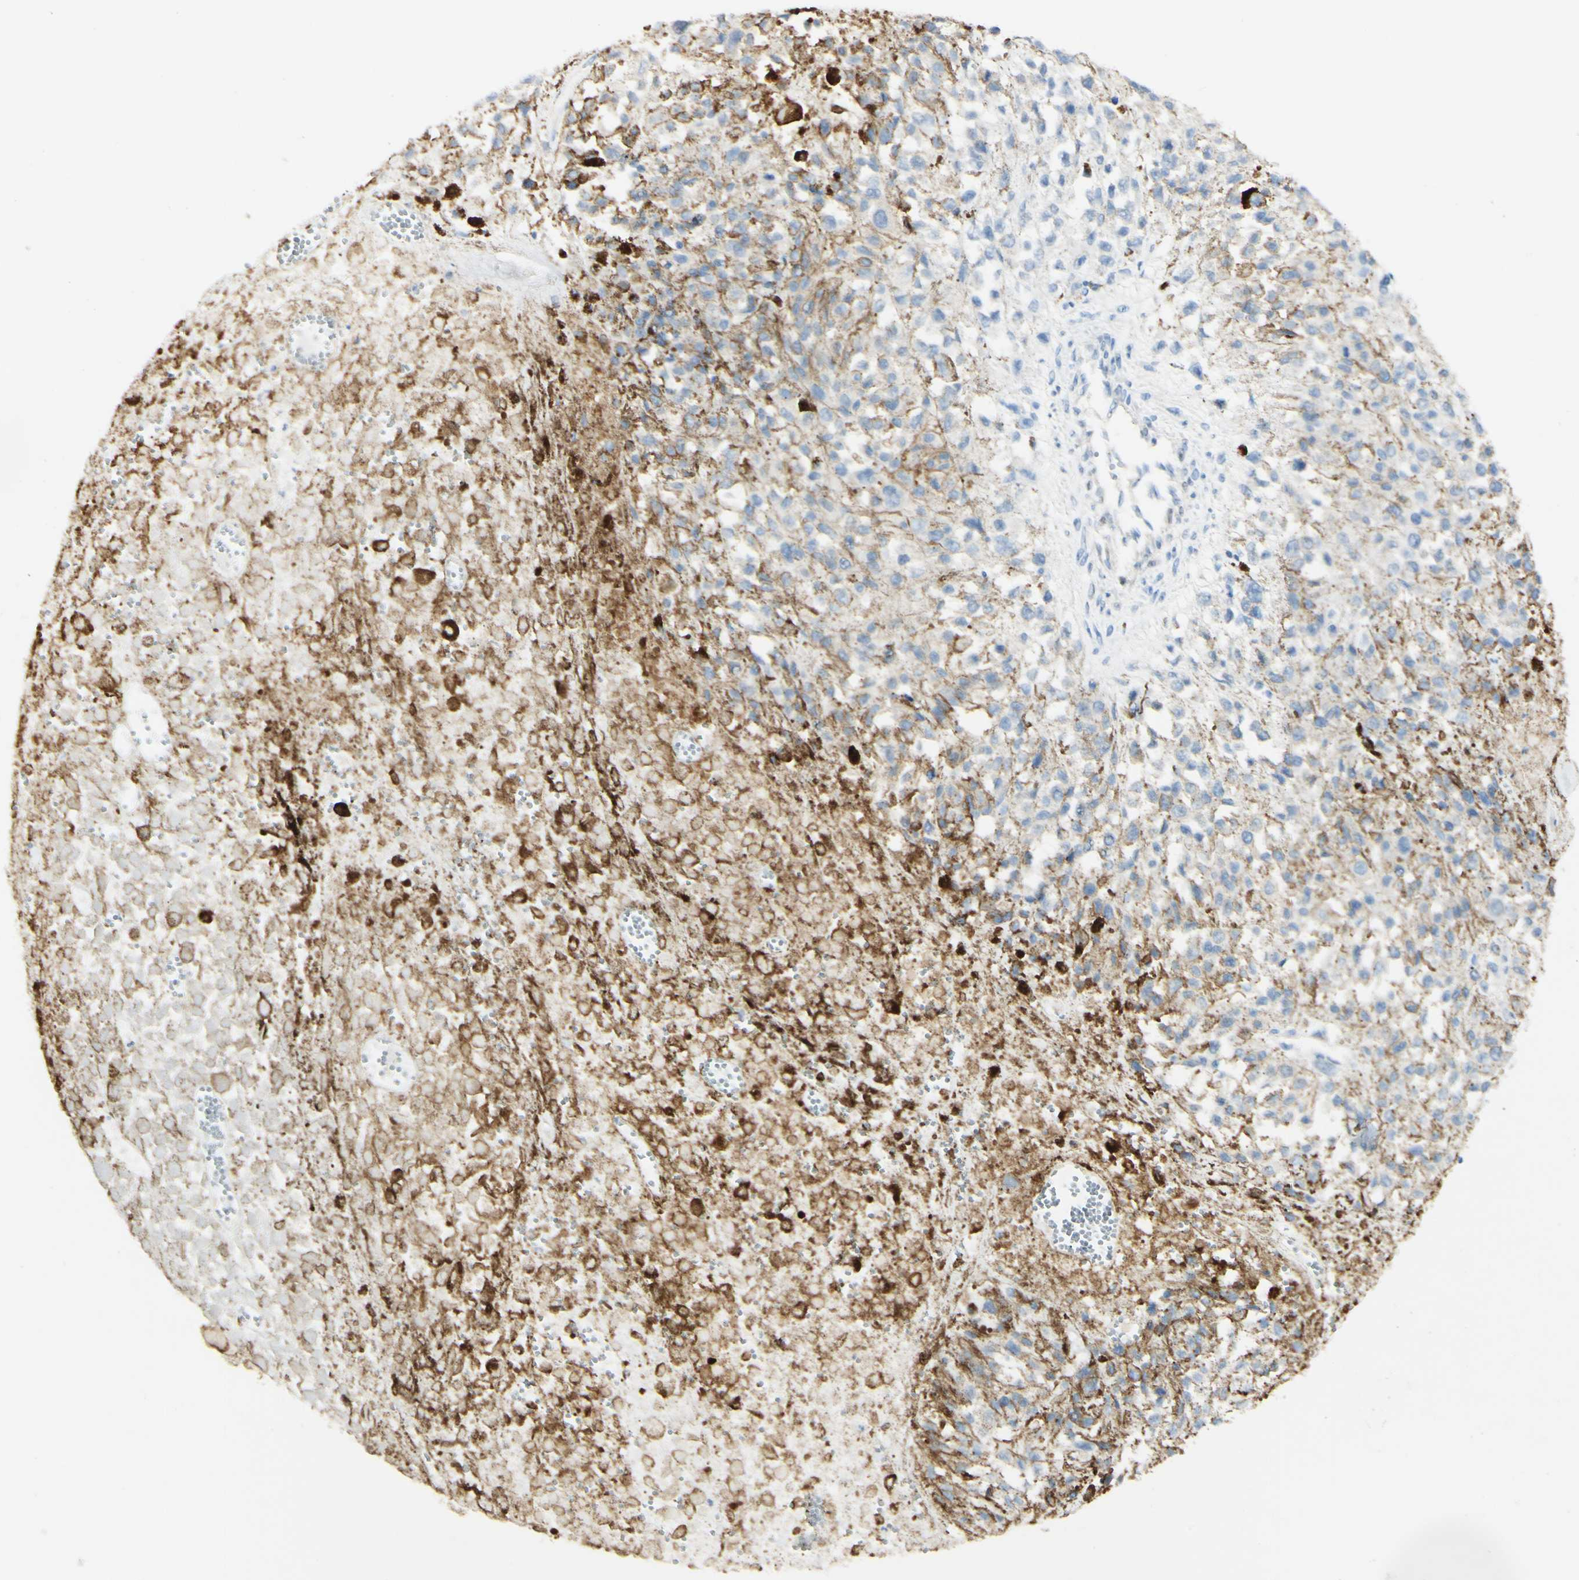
{"staining": {"intensity": "negative", "quantity": "none", "location": "none"}, "tissue": "melanoma", "cell_type": "Tumor cells", "image_type": "cancer", "snomed": [{"axis": "morphology", "description": "Malignant melanoma, Metastatic site"}, {"axis": "topography", "description": "Lymph node"}], "caption": "Immunohistochemical staining of malignant melanoma (metastatic site) demonstrates no significant staining in tumor cells.", "gene": "FGF4", "patient": {"sex": "male", "age": 59}}